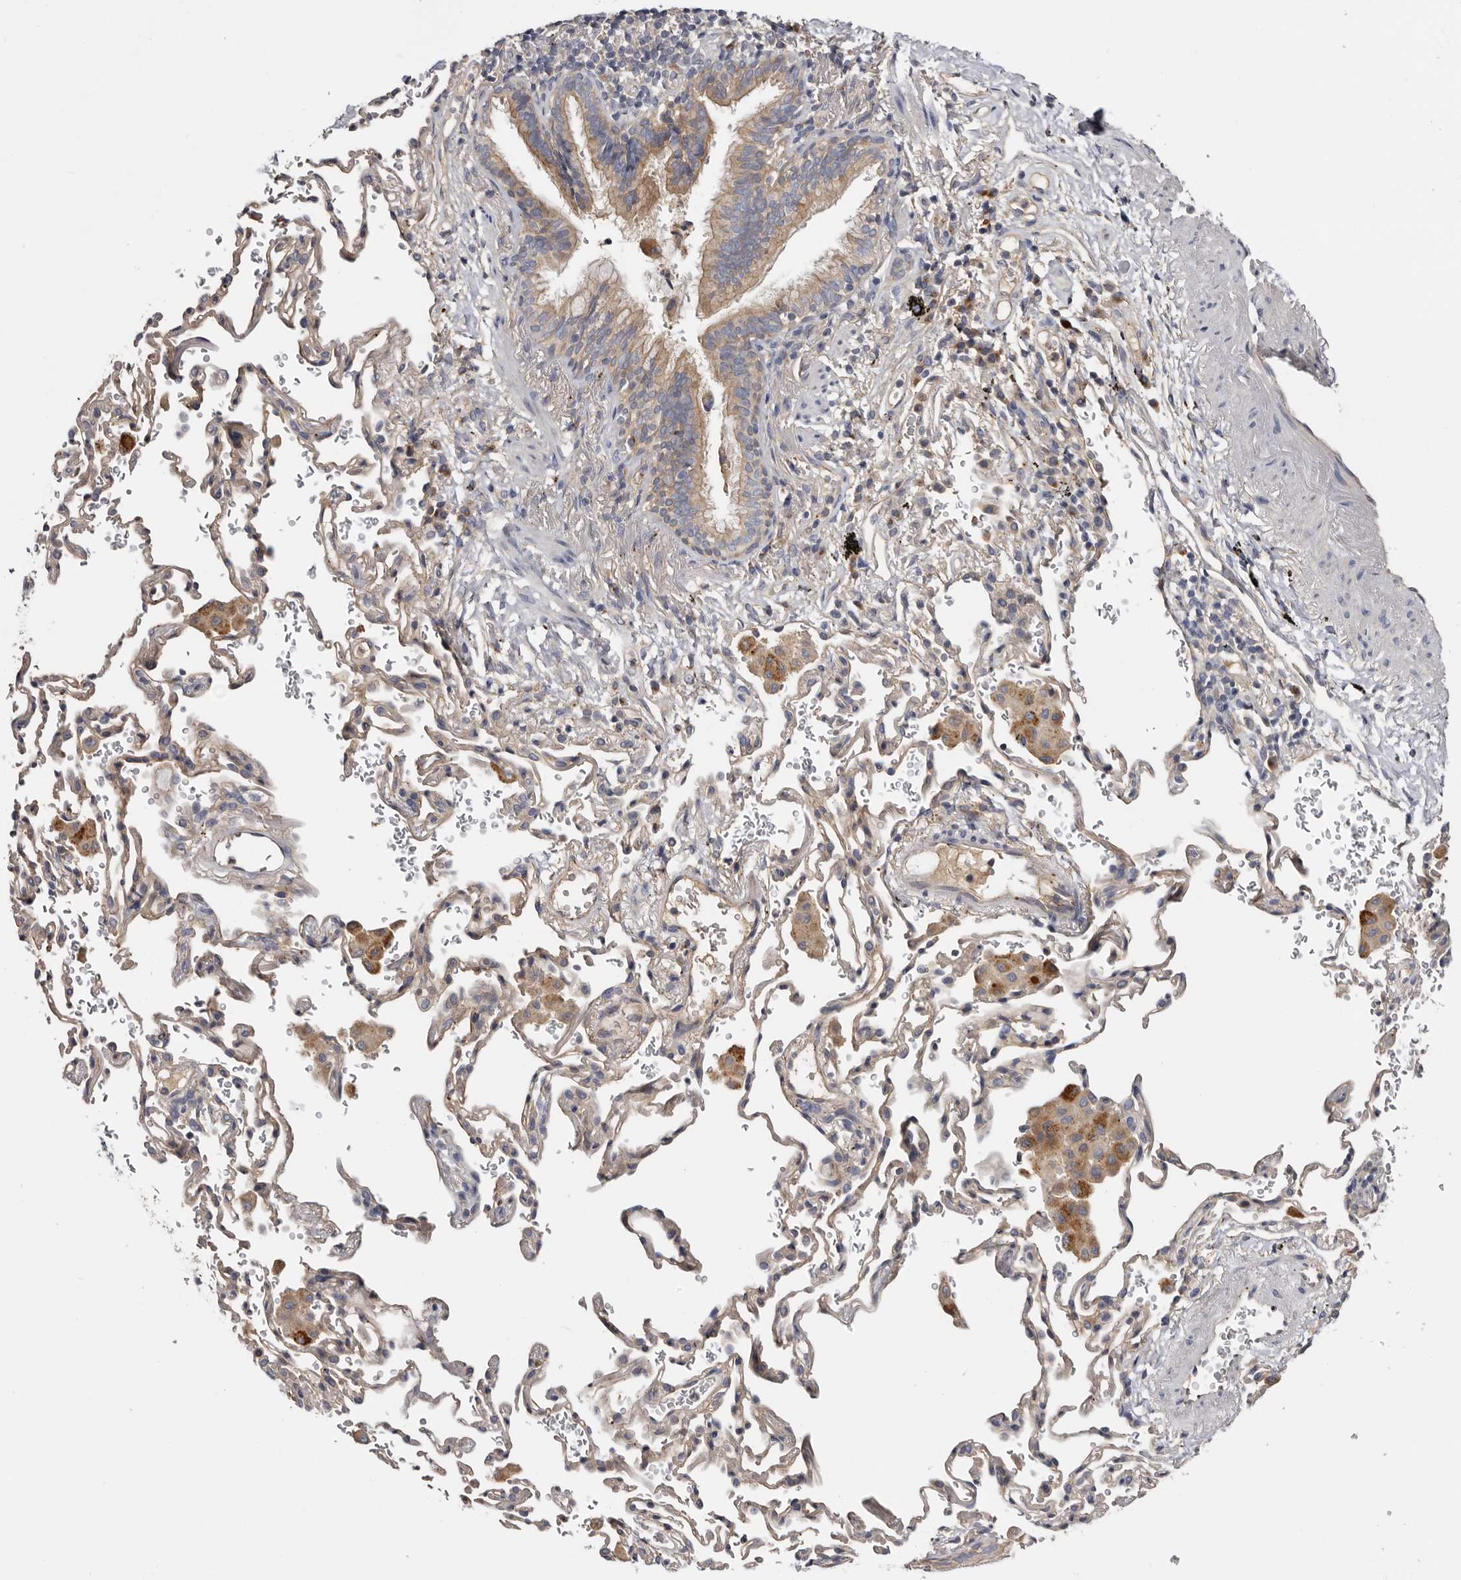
{"staining": {"intensity": "weak", "quantity": "25%-75%", "location": "cytoplasmic/membranous"}, "tissue": "bronchus", "cell_type": "Respiratory epithelial cells", "image_type": "normal", "snomed": [{"axis": "morphology", "description": "Normal tissue, NOS"}, {"axis": "morphology", "description": "Inflammation, NOS"}, {"axis": "topography", "description": "Bronchus"}], "caption": "Immunohistochemical staining of benign human bronchus shows weak cytoplasmic/membranous protein expression in about 25%-75% of respiratory epithelial cells. (DAB IHC, brown staining for protein, blue staining for nuclei).", "gene": "INKA2", "patient": {"sex": "male", "age": 69}}